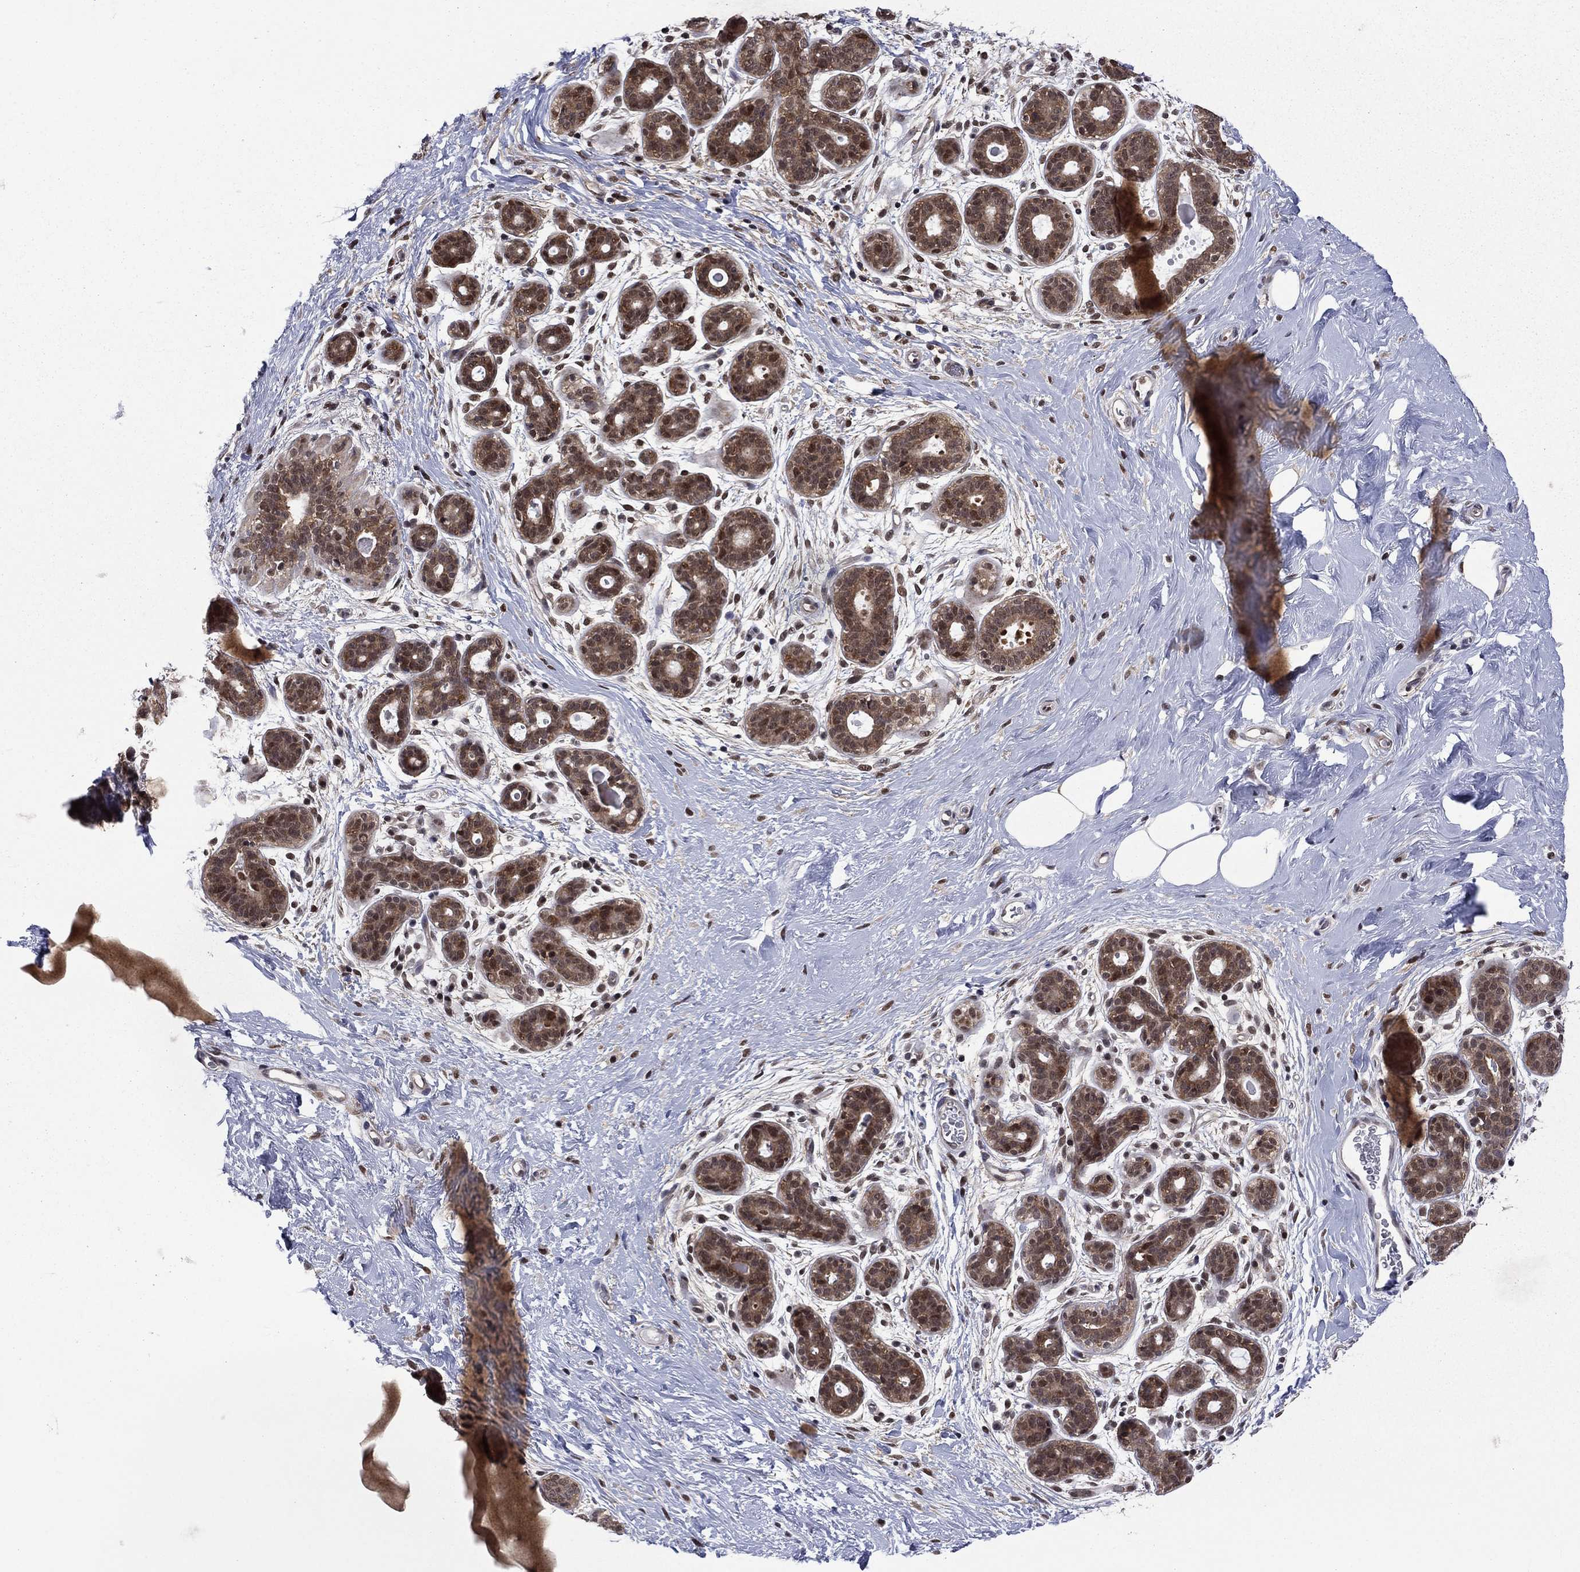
{"staining": {"intensity": "negative", "quantity": "none", "location": "none"}, "tissue": "breast", "cell_type": "Adipocytes", "image_type": "normal", "snomed": [{"axis": "morphology", "description": "Normal tissue, NOS"}, {"axis": "topography", "description": "Breast"}], "caption": "This is a micrograph of IHC staining of normal breast, which shows no staining in adipocytes.", "gene": "PSMD2", "patient": {"sex": "female", "age": 43}}